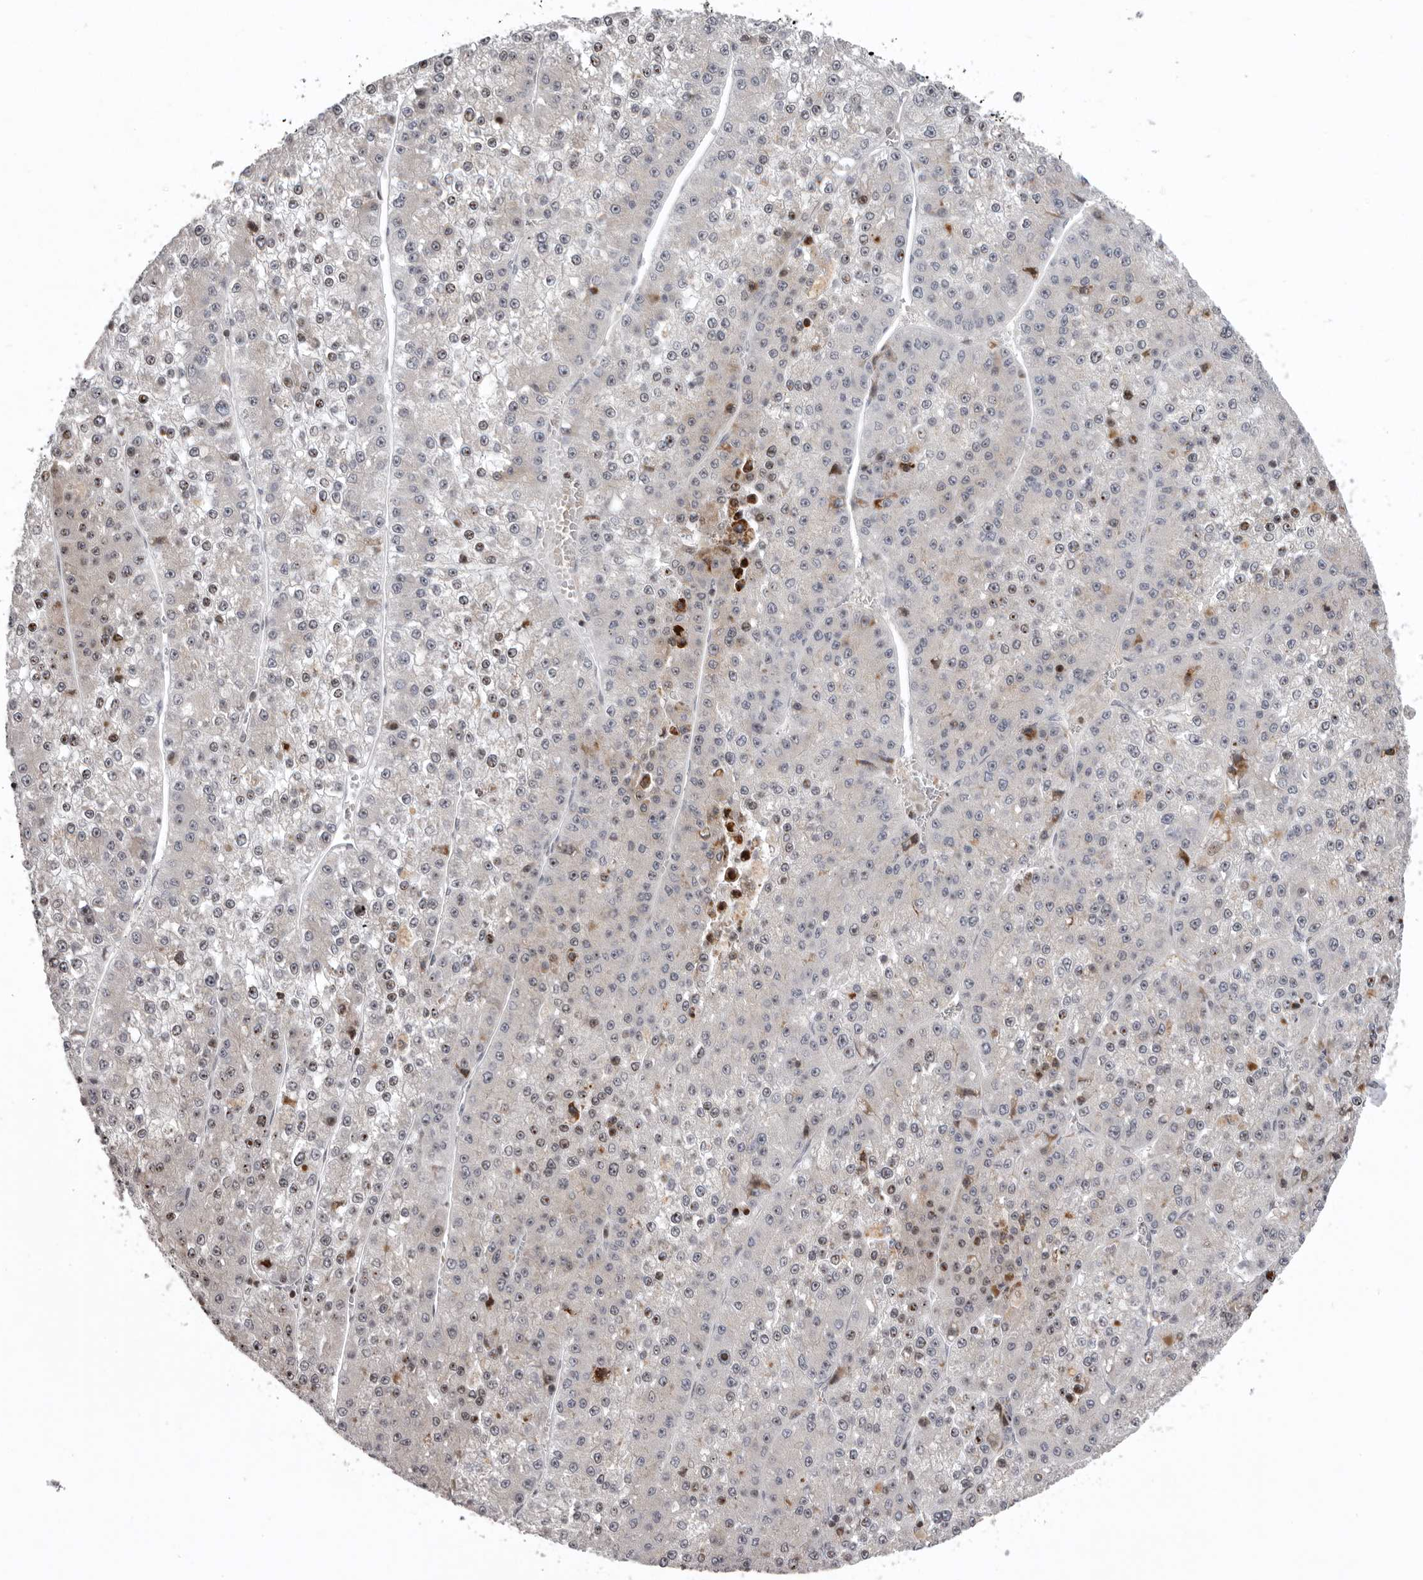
{"staining": {"intensity": "moderate", "quantity": "25%-75%", "location": "nuclear"}, "tissue": "liver cancer", "cell_type": "Tumor cells", "image_type": "cancer", "snomed": [{"axis": "morphology", "description": "Carcinoma, Hepatocellular, NOS"}, {"axis": "topography", "description": "Liver"}], "caption": "Liver cancer (hepatocellular carcinoma) stained with a brown dye displays moderate nuclear positive expression in approximately 25%-75% of tumor cells.", "gene": "AZIN1", "patient": {"sex": "female", "age": 73}}